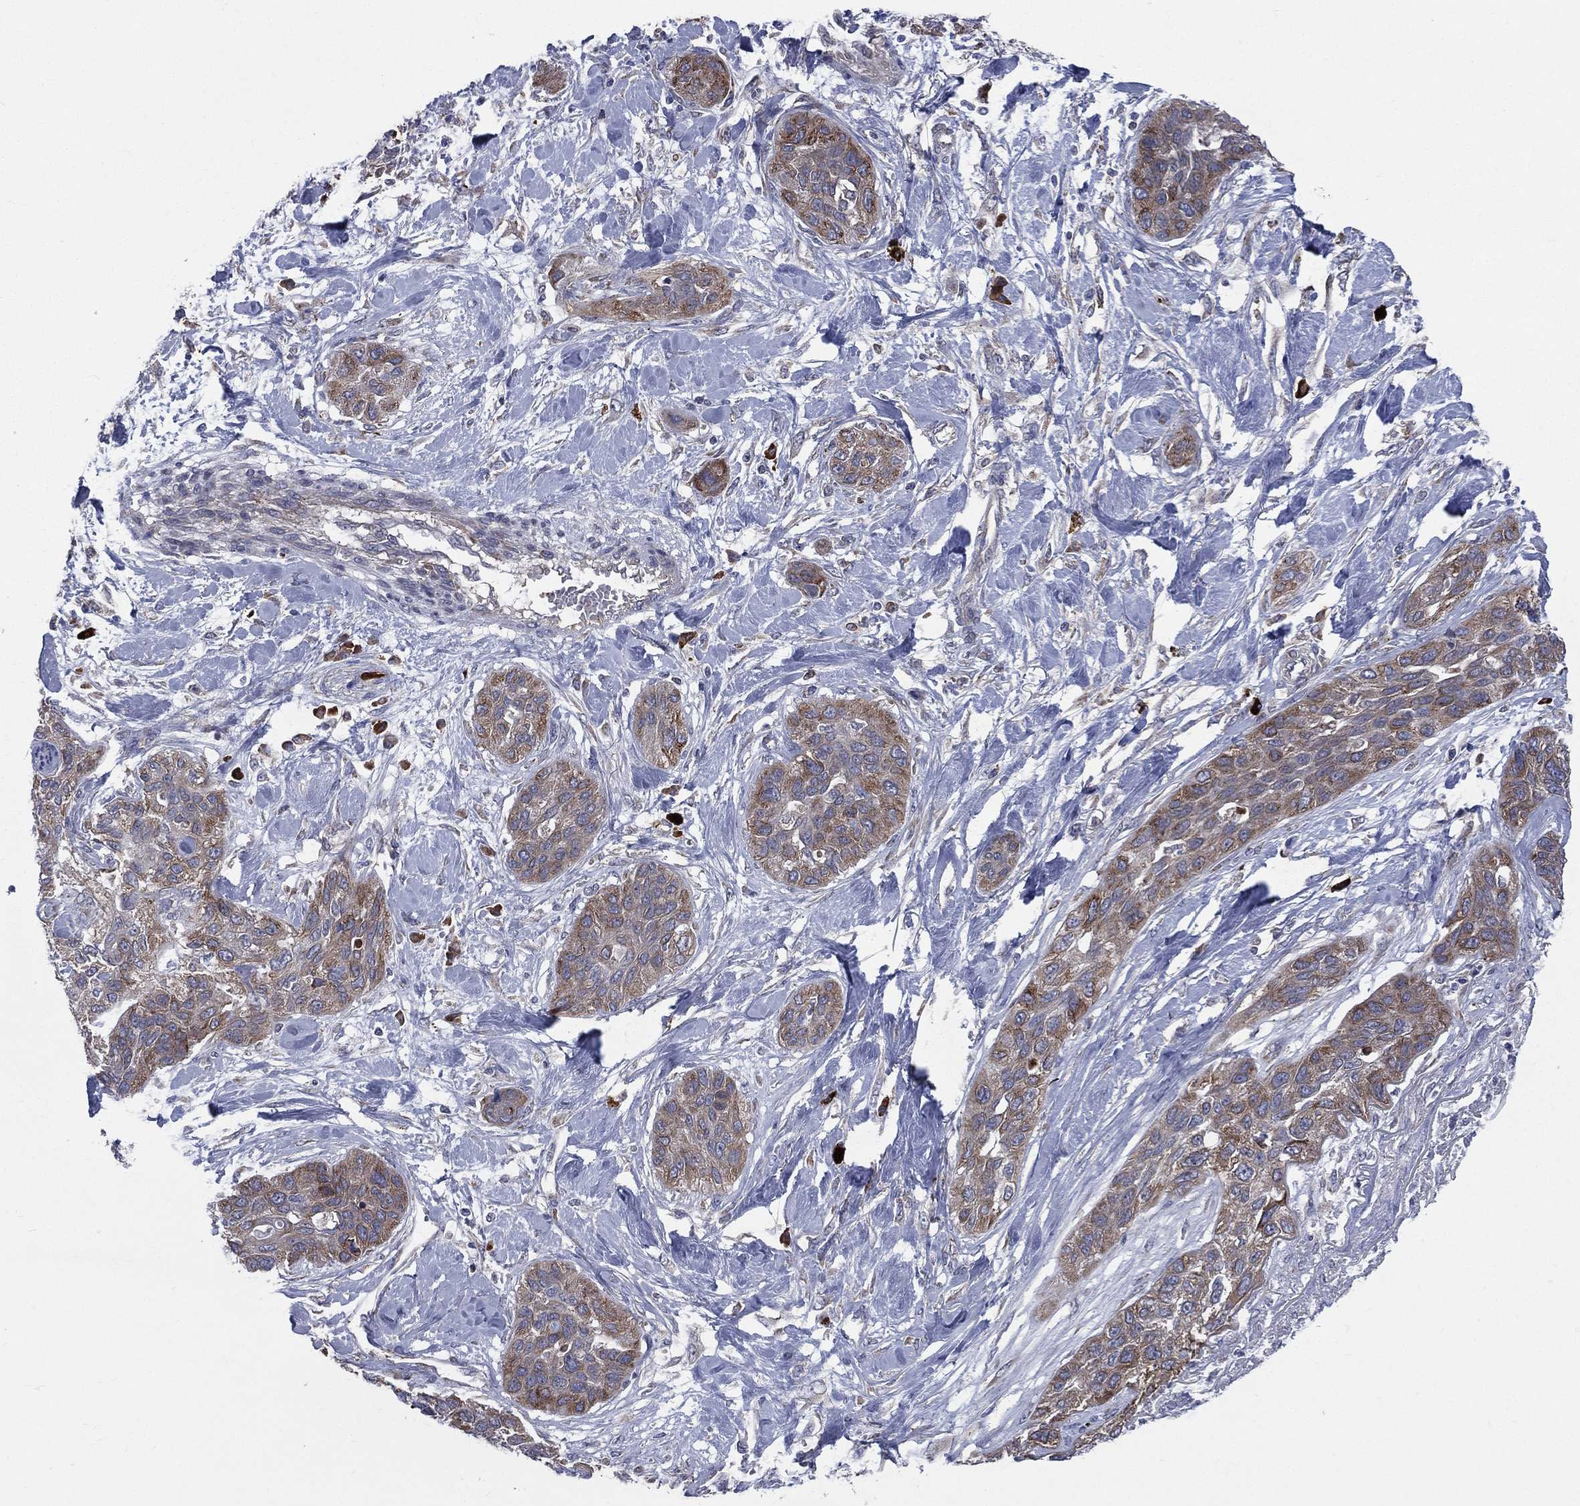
{"staining": {"intensity": "moderate", "quantity": "25%-75%", "location": "cytoplasmic/membranous"}, "tissue": "lung cancer", "cell_type": "Tumor cells", "image_type": "cancer", "snomed": [{"axis": "morphology", "description": "Squamous cell carcinoma, NOS"}, {"axis": "topography", "description": "Lung"}], "caption": "Human lung cancer stained with a protein marker displays moderate staining in tumor cells.", "gene": "CCDC159", "patient": {"sex": "female", "age": 70}}